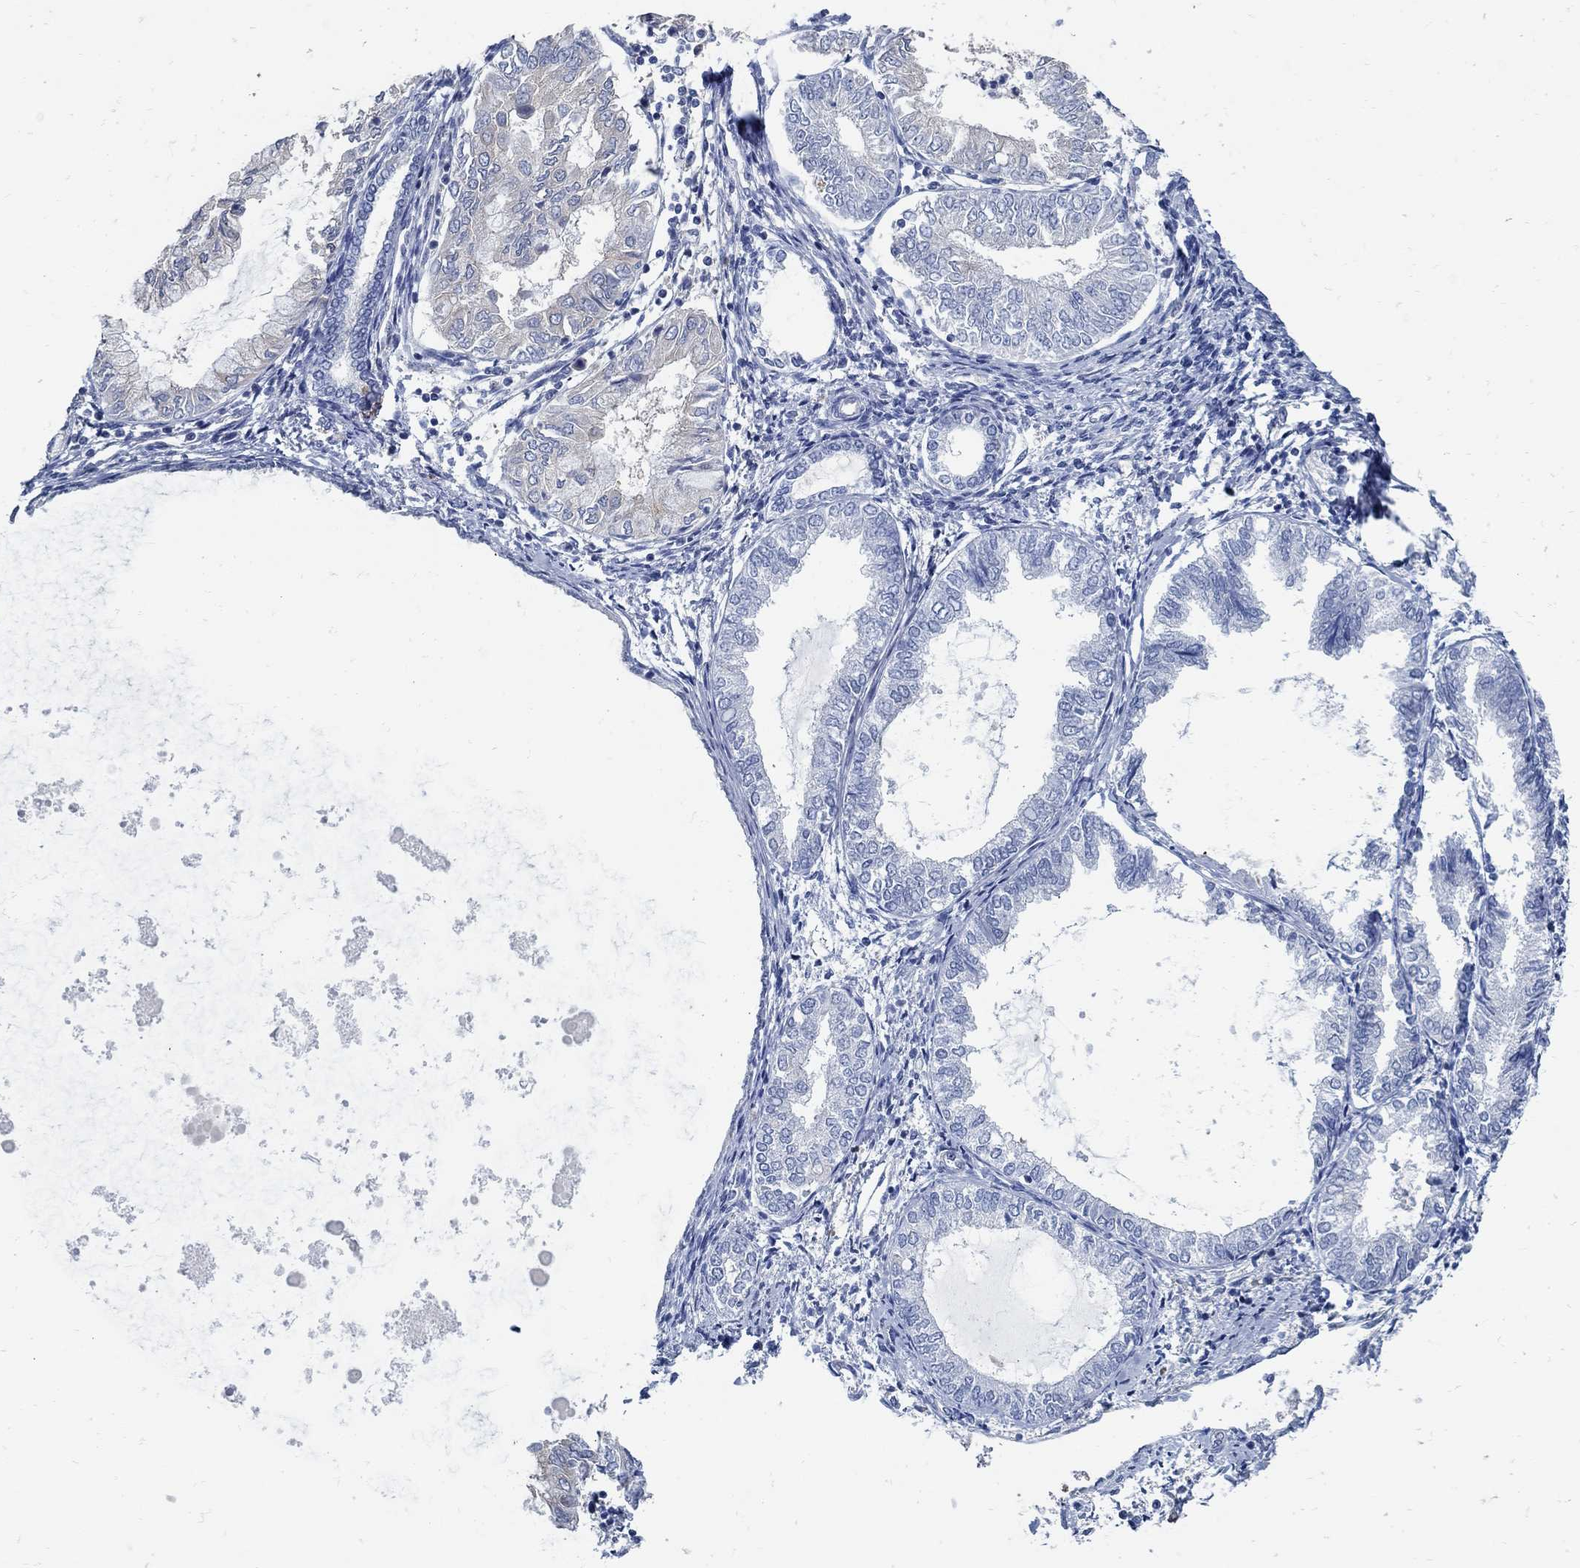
{"staining": {"intensity": "weak", "quantity": "<25%", "location": "cytoplasmic/membranous"}, "tissue": "endometrial cancer", "cell_type": "Tumor cells", "image_type": "cancer", "snomed": [{"axis": "morphology", "description": "Adenocarcinoma, NOS"}, {"axis": "topography", "description": "Endometrium"}], "caption": "High magnification brightfield microscopy of endometrial adenocarcinoma stained with DAB (3,3'-diaminobenzidine) (brown) and counterstained with hematoxylin (blue): tumor cells show no significant expression.", "gene": "PCDH11X", "patient": {"sex": "female", "age": 68}}